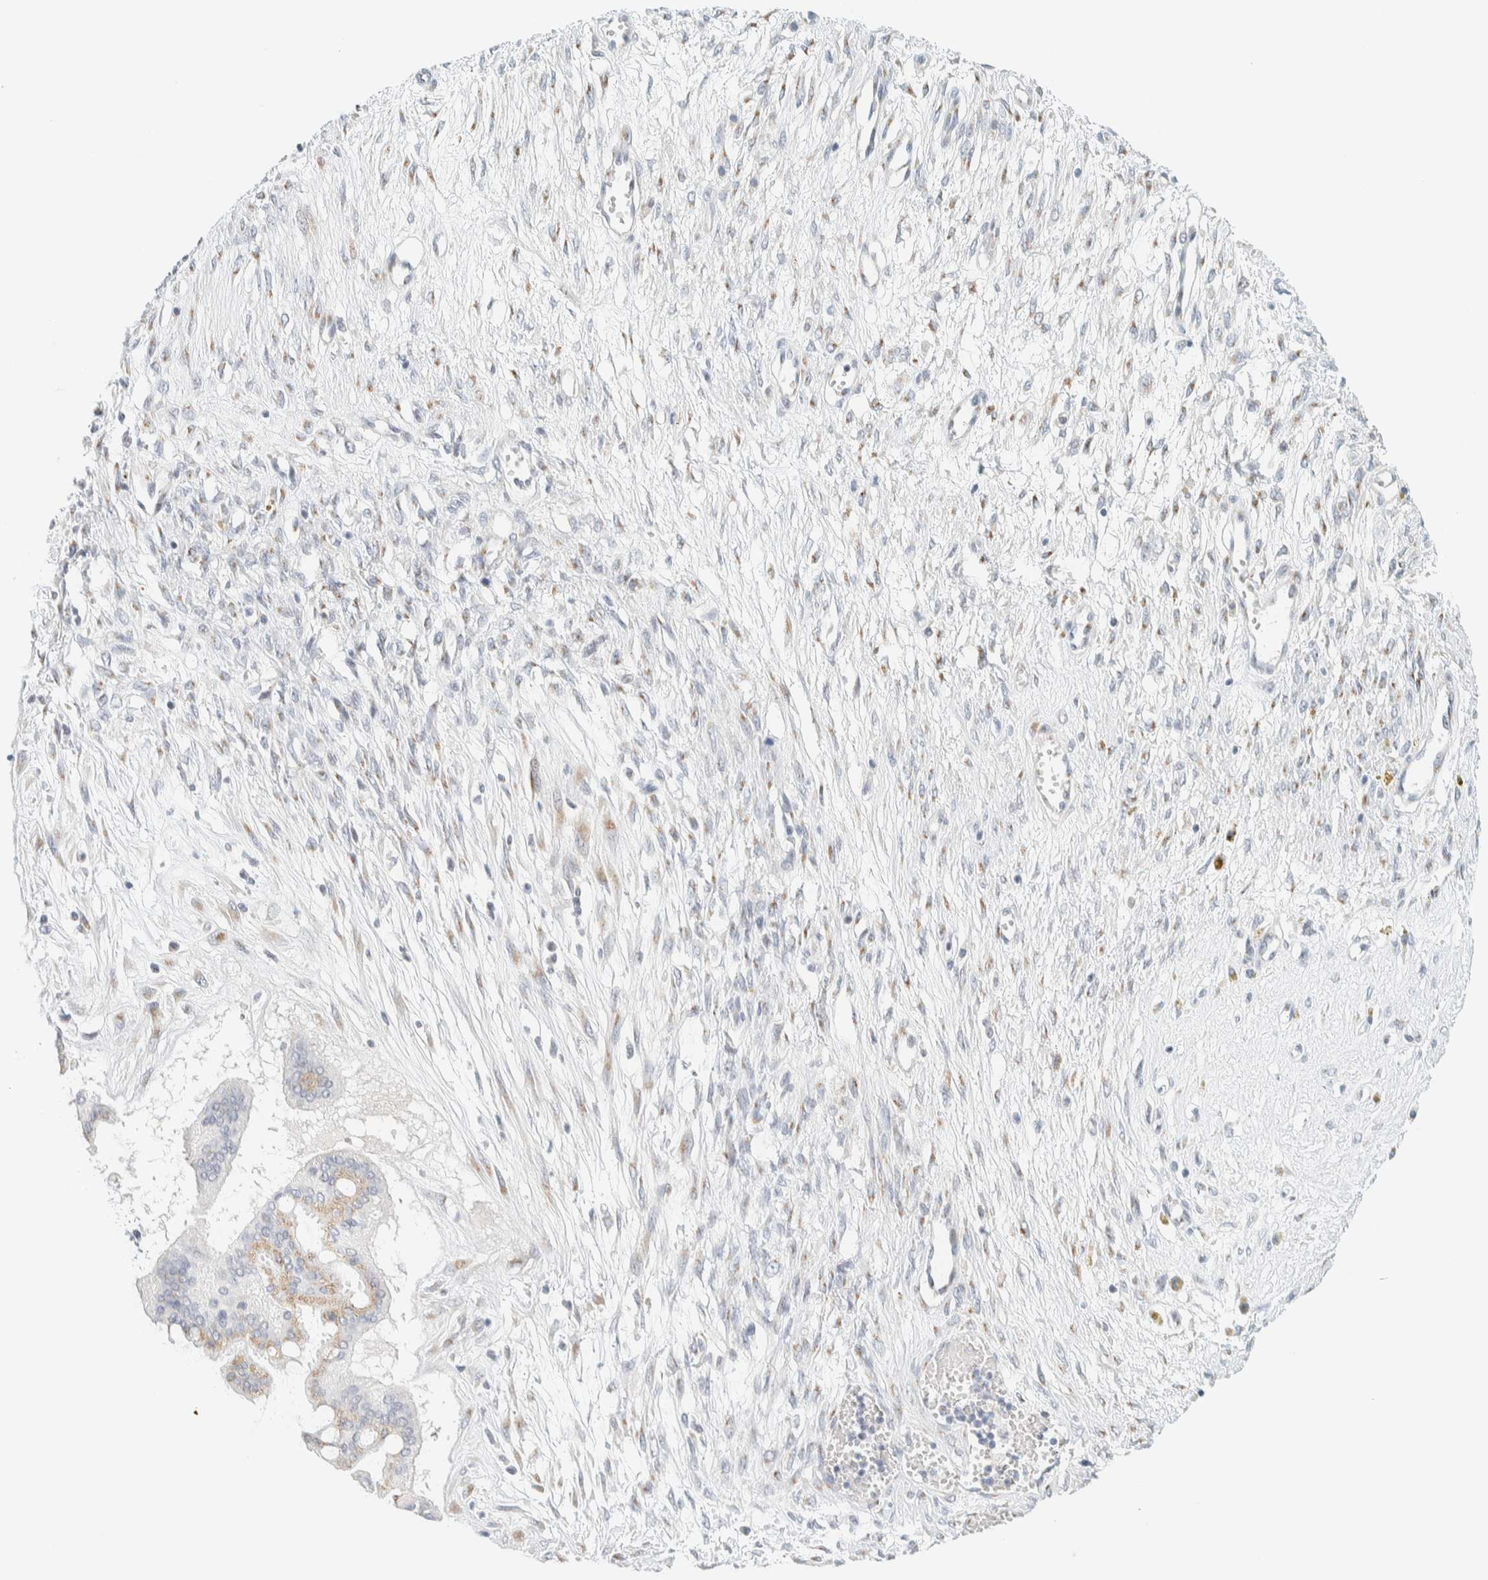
{"staining": {"intensity": "weak", "quantity": "25%-75%", "location": "cytoplasmic/membranous"}, "tissue": "ovarian cancer", "cell_type": "Tumor cells", "image_type": "cancer", "snomed": [{"axis": "morphology", "description": "Cystadenocarcinoma, mucinous, NOS"}, {"axis": "topography", "description": "Ovary"}], "caption": "A low amount of weak cytoplasmic/membranous positivity is identified in about 25%-75% of tumor cells in ovarian mucinous cystadenocarcinoma tissue. Ihc stains the protein of interest in brown and the nuclei are stained blue.", "gene": "SPNS3", "patient": {"sex": "female", "age": 73}}